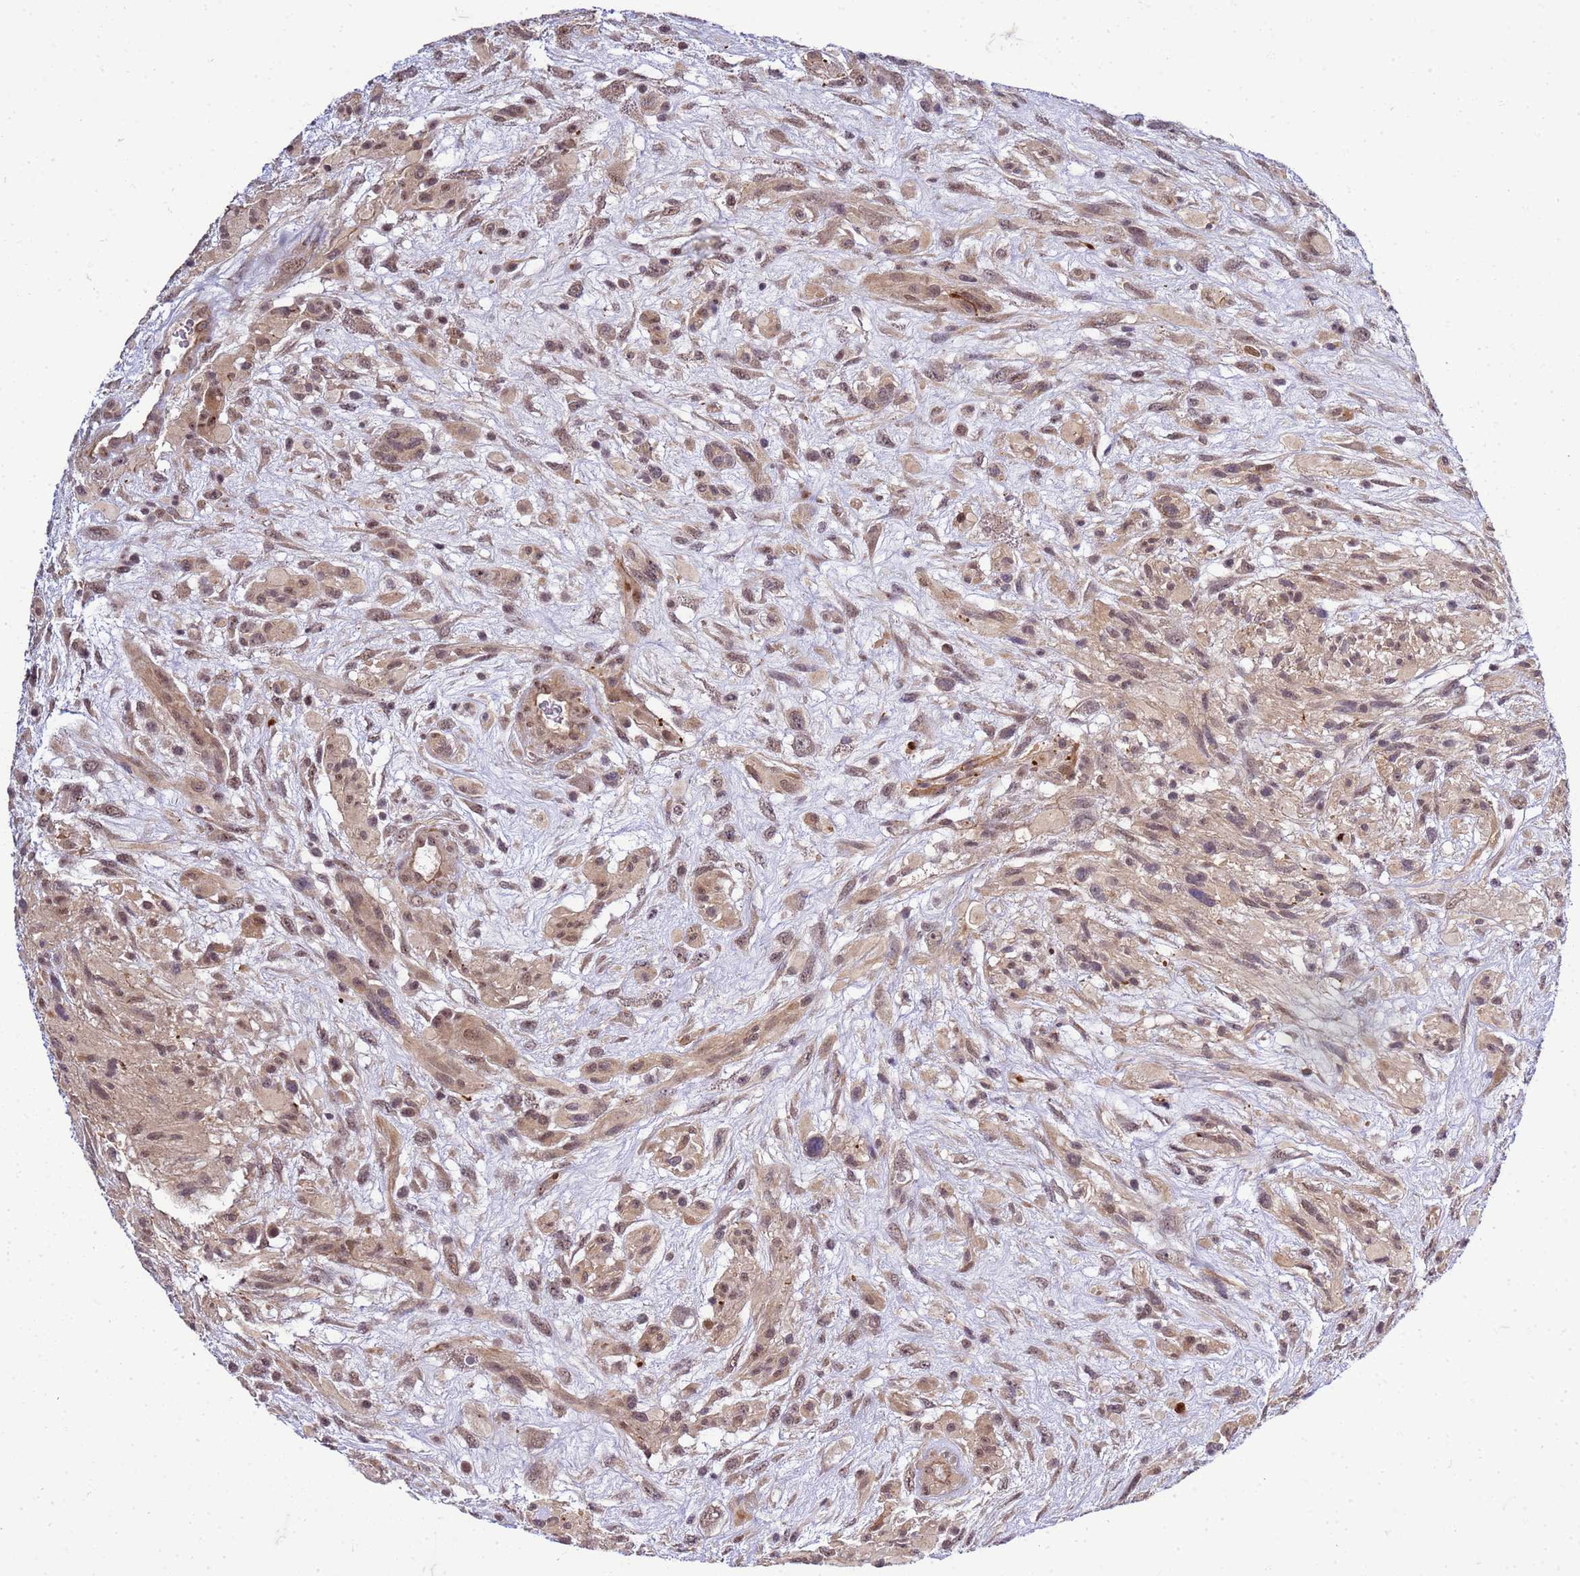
{"staining": {"intensity": "weak", "quantity": "25%-75%", "location": "nuclear"}, "tissue": "glioma", "cell_type": "Tumor cells", "image_type": "cancer", "snomed": [{"axis": "morphology", "description": "Glioma, malignant, High grade"}, {"axis": "topography", "description": "Brain"}], "caption": "The micrograph reveals a brown stain indicating the presence of a protein in the nuclear of tumor cells in malignant glioma (high-grade).", "gene": "GEN1", "patient": {"sex": "male", "age": 61}}